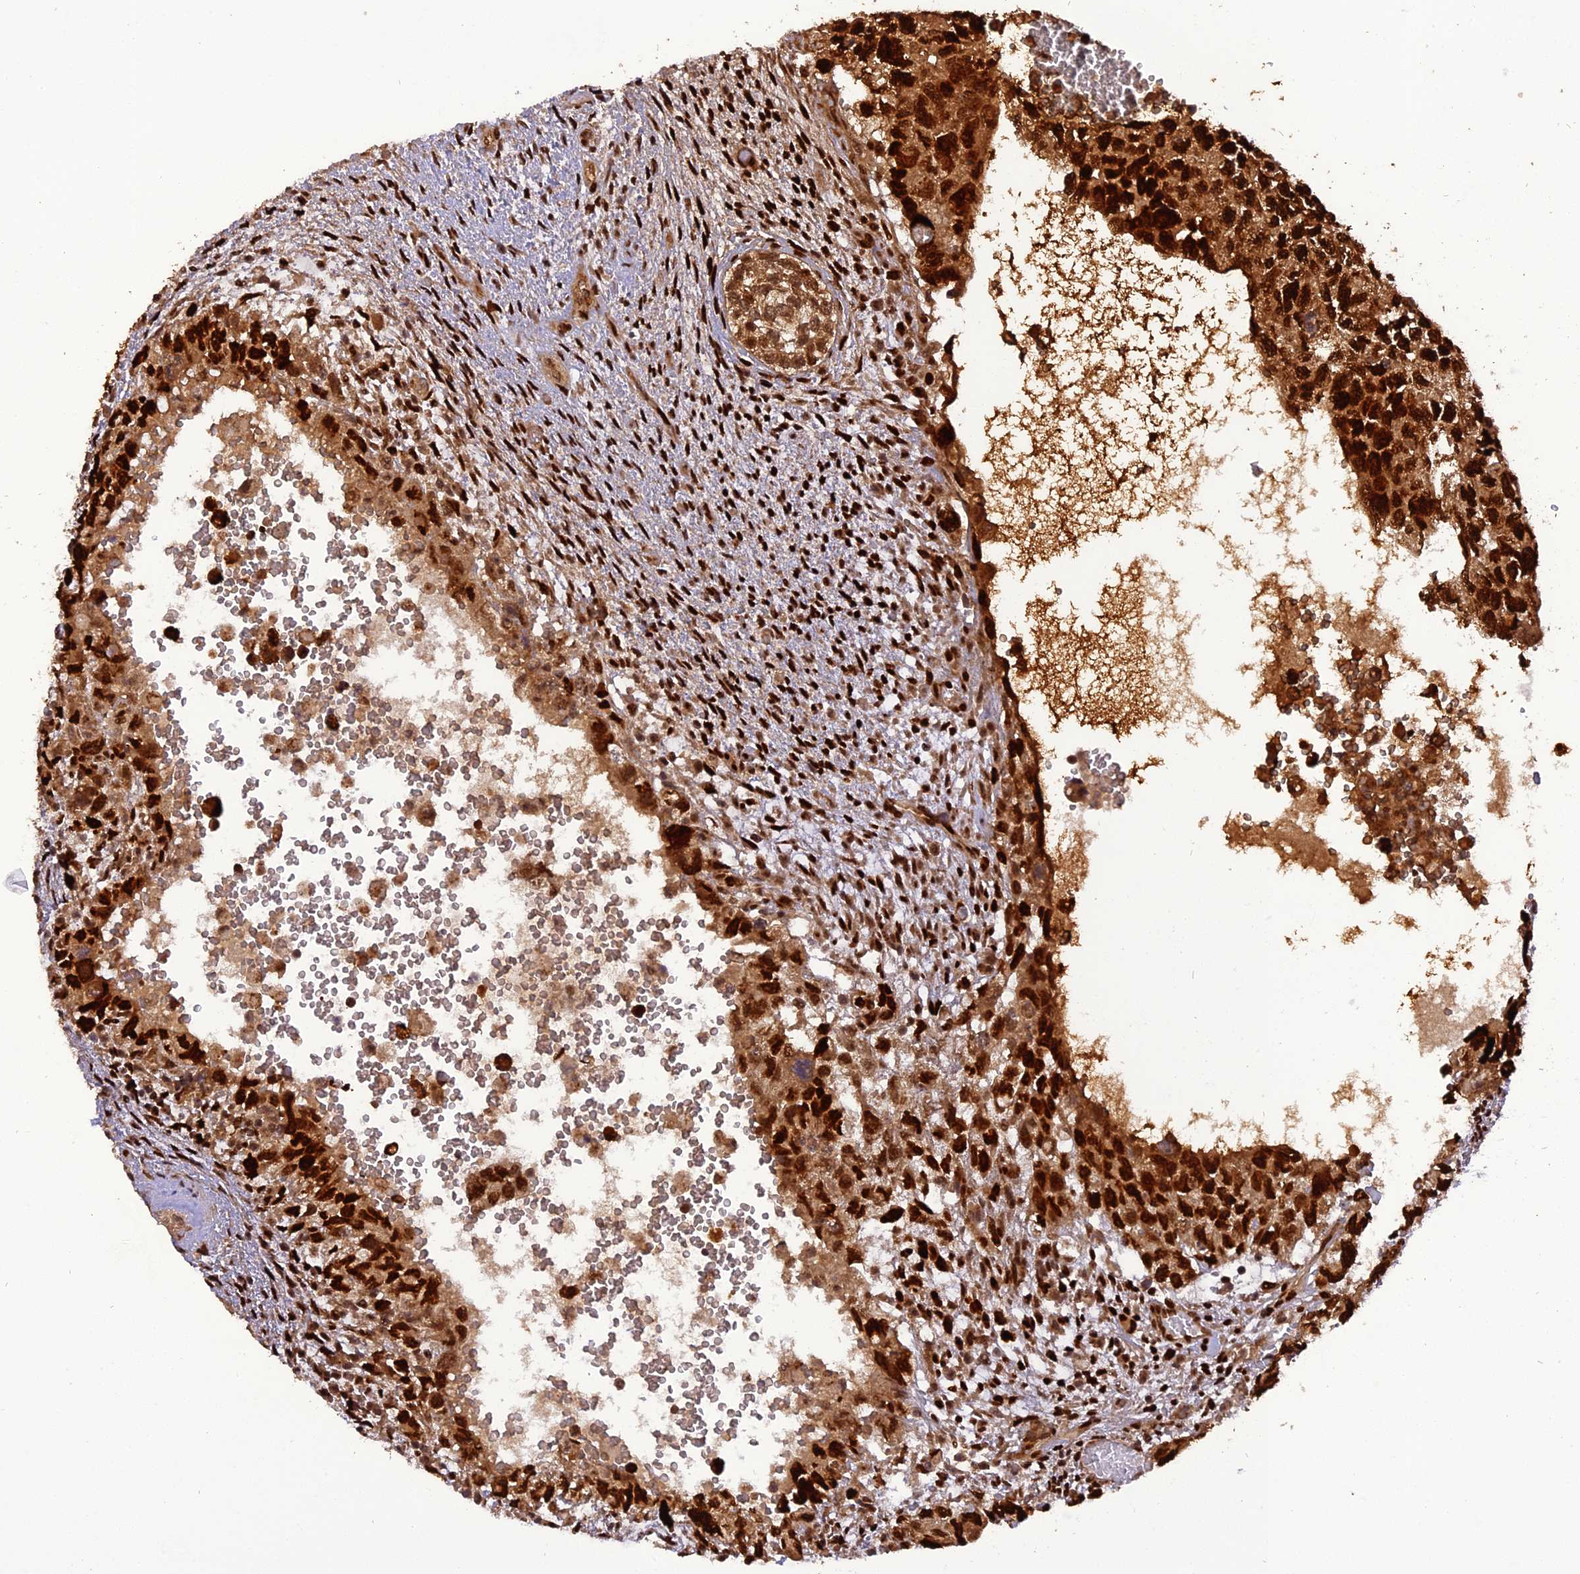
{"staining": {"intensity": "strong", "quantity": ">75%", "location": "cytoplasmic/membranous,nuclear"}, "tissue": "testis cancer", "cell_type": "Tumor cells", "image_type": "cancer", "snomed": [{"axis": "morphology", "description": "Carcinoma, Embryonal, NOS"}, {"axis": "topography", "description": "Testis"}], "caption": "A micrograph showing strong cytoplasmic/membranous and nuclear positivity in approximately >75% of tumor cells in testis cancer, as visualized by brown immunohistochemical staining.", "gene": "MICALL1", "patient": {"sex": "male", "age": 26}}